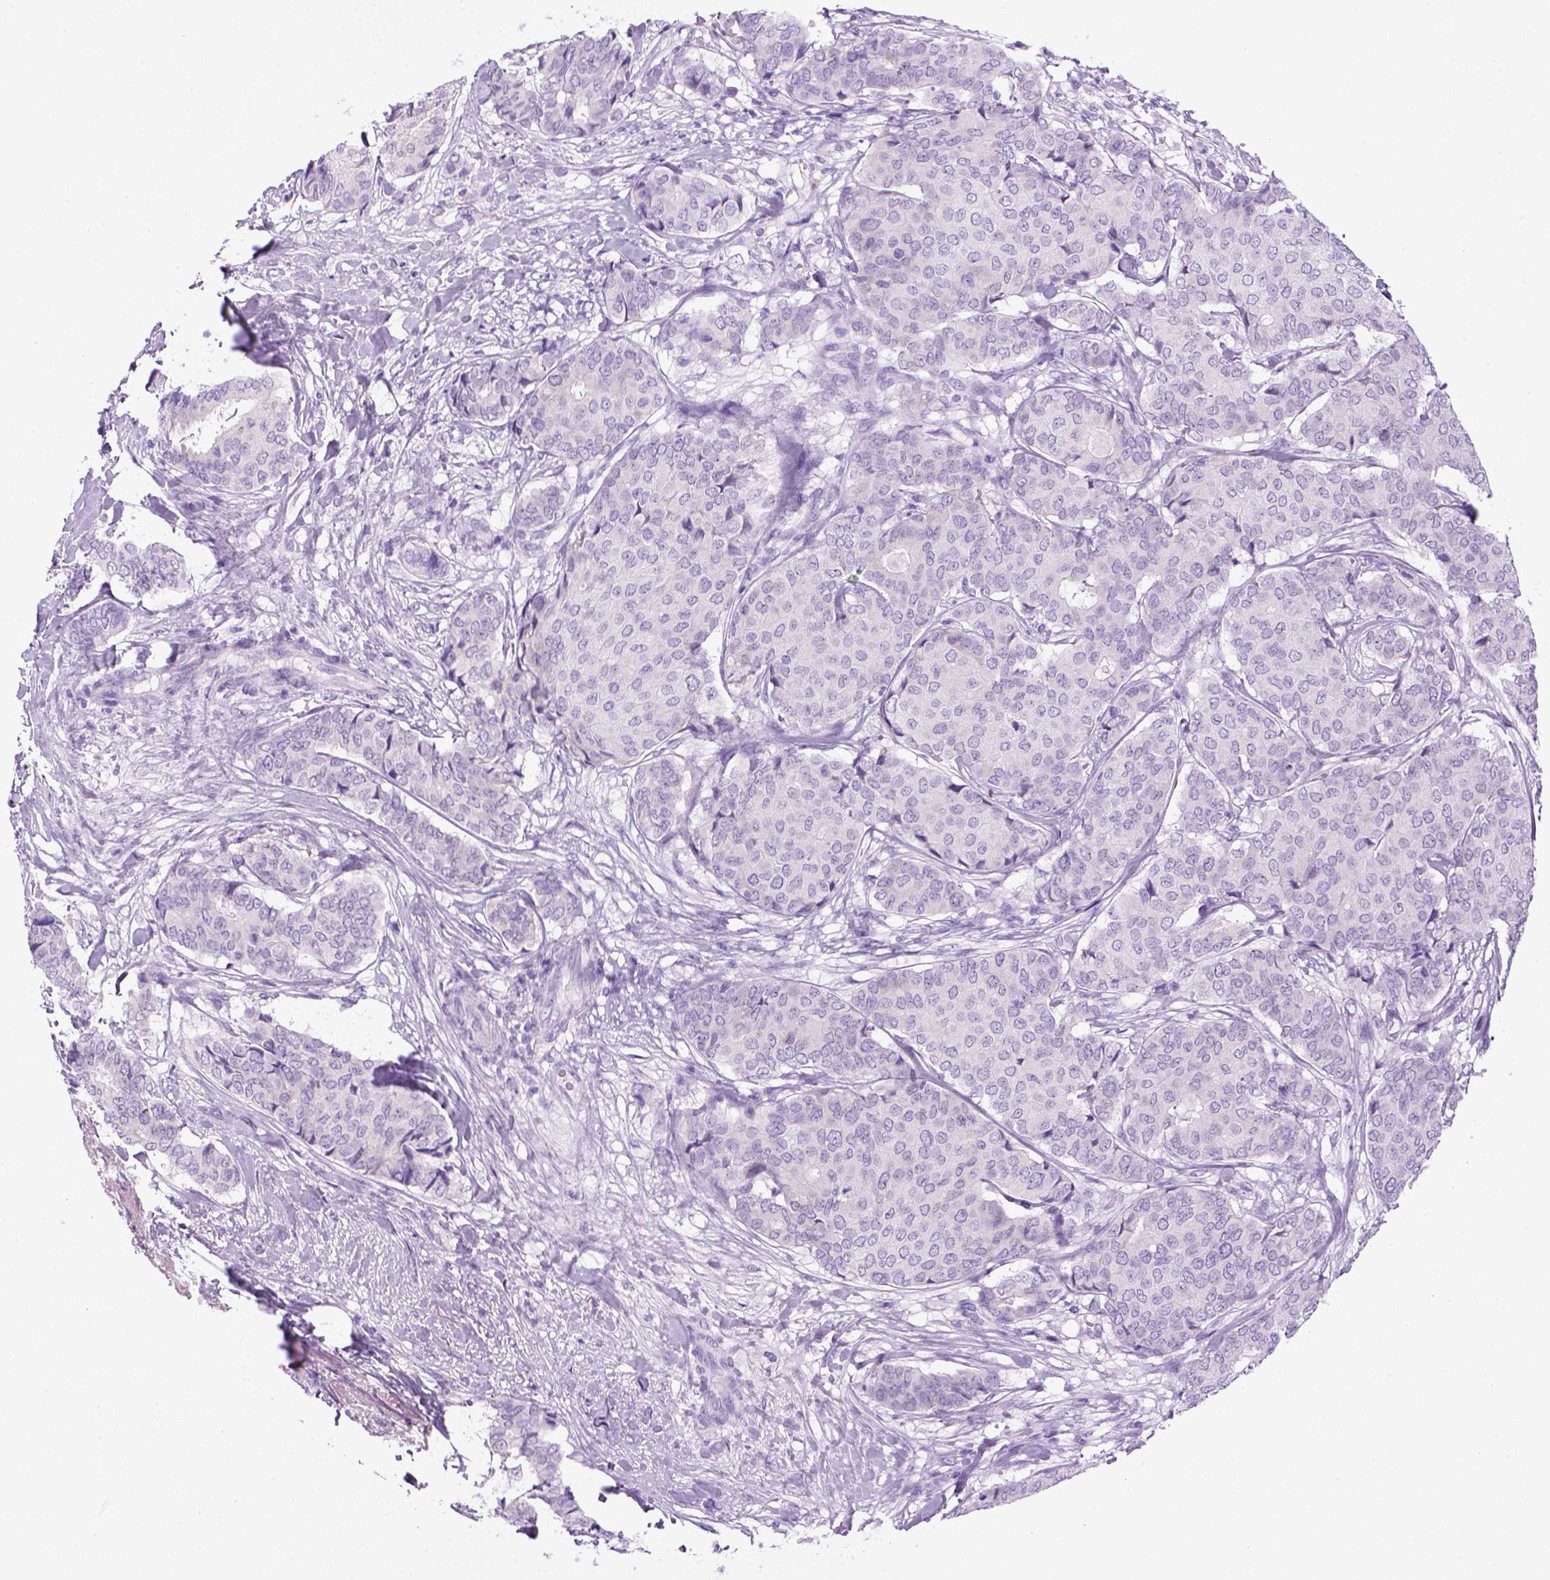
{"staining": {"intensity": "negative", "quantity": "none", "location": "none"}, "tissue": "breast cancer", "cell_type": "Tumor cells", "image_type": "cancer", "snomed": [{"axis": "morphology", "description": "Duct carcinoma"}, {"axis": "topography", "description": "Breast"}], "caption": "A high-resolution photomicrograph shows immunohistochemistry staining of breast cancer (intraductal carcinoma), which demonstrates no significant positivity in tumor cells.", "gene": "SGCG", "patient": {"sex": "female", "age": 75}}